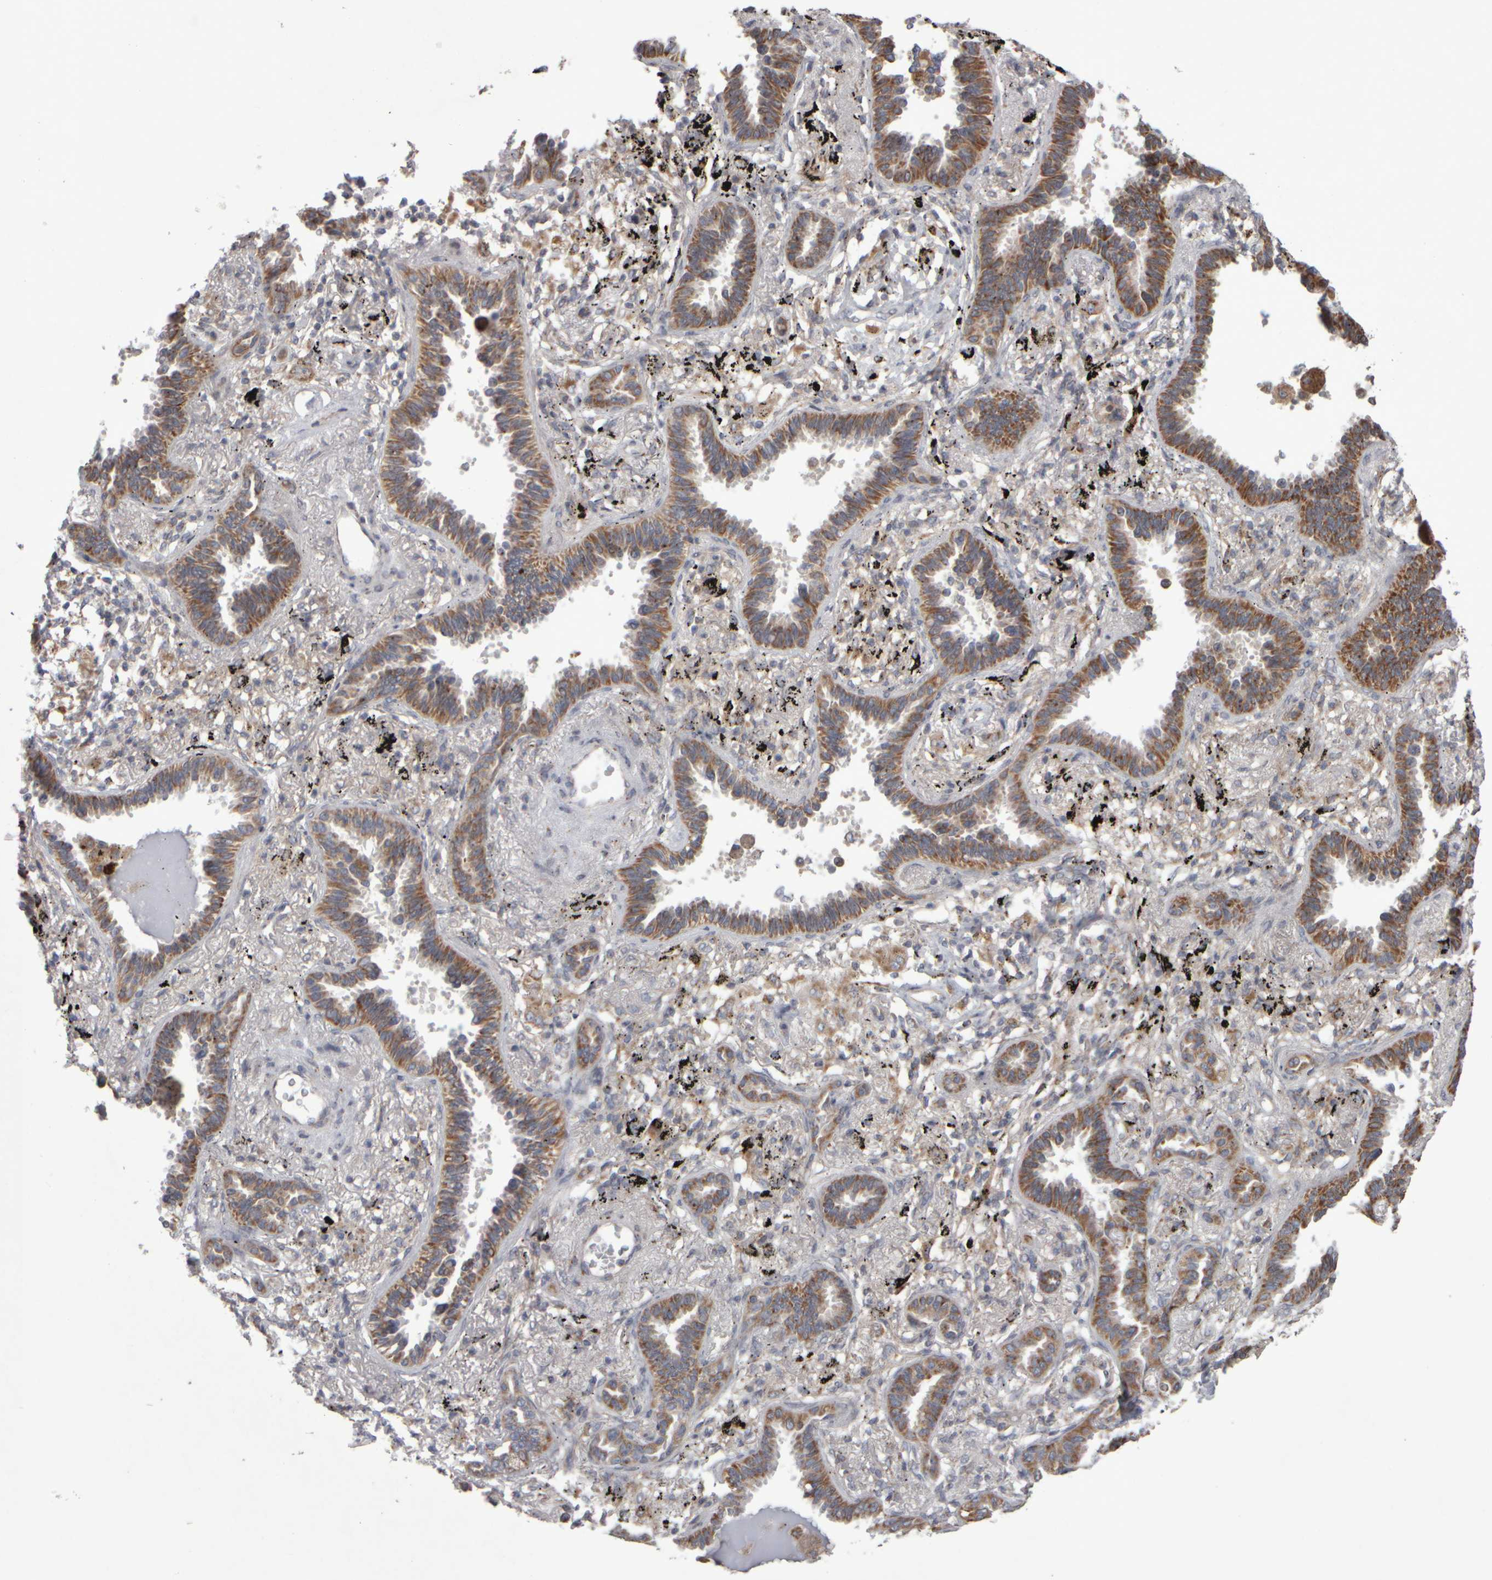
{"staining": {"intensity": "moderate", "quantity": ">75%", "location": "cytoplasmic/membranous"}, "tissue": "lung cancer", "cell_type": "Tumor cells", "image_type": "cancer", "snomed": [{"axis": "morphology", "description": "Adenocarcinoma, NOS"}, {"axis": "topography", "description": "Lung"}], "caption": "About >75% of tumor cells in human lung cancer (adenocarcinoma) show moderate cytoplasmic/membranous protein staining as visualized by brown immunohistochemical staining.", "gene": "SCO1", "patient": {"sex": "male", "age": 59}}